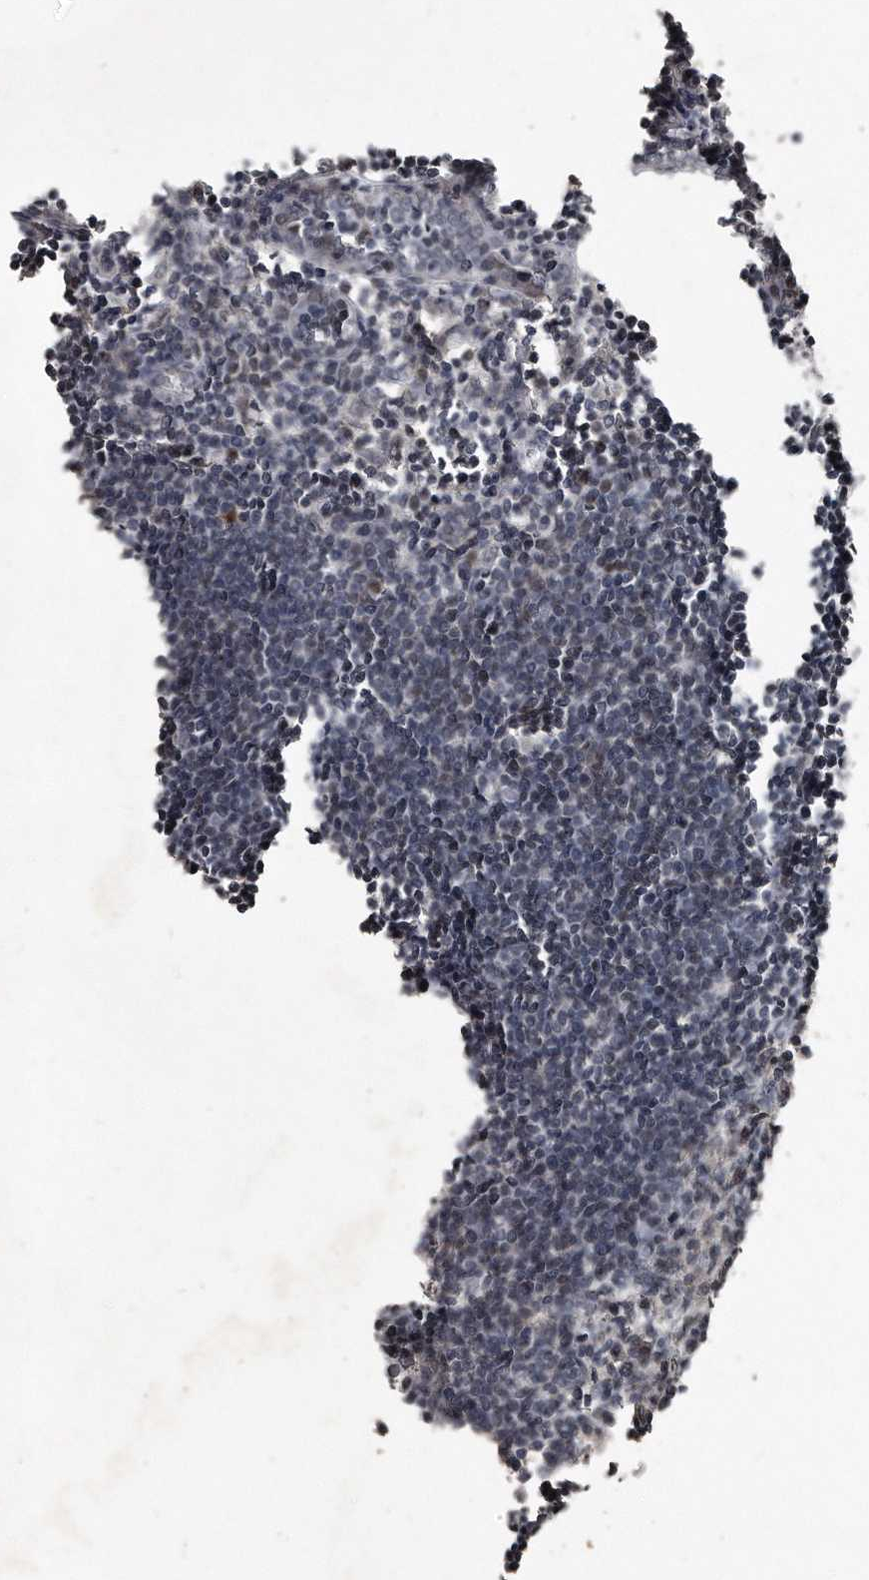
{"staining": {"intensity": "moderate", "quantity": "25%-75%", "location": "cytoplasmic/membranous"}, "tissue": "lymph node", "cell_type": "Germinal center cells", "image_type": "normal", "snomed": [{"axis": "morphology", "description": "Normal tissue, NOS"}, {"axis": "morphology", "description": "Malignant melanoma, Metastatic site"}, {"axis": "topography", "description": "Lymph node"}], "caption": "The micrograph exhibits a brown stain indicating the presence of a protein in the cytoplasmic/membranous of germinal center cells in lymph node. (Stains: DAB in brown, nuclei in blue, Microscopy: brightfield microscopy at high magnification).", "gene": "GCH1", "patient": {"sex": "male", "age": 41}}